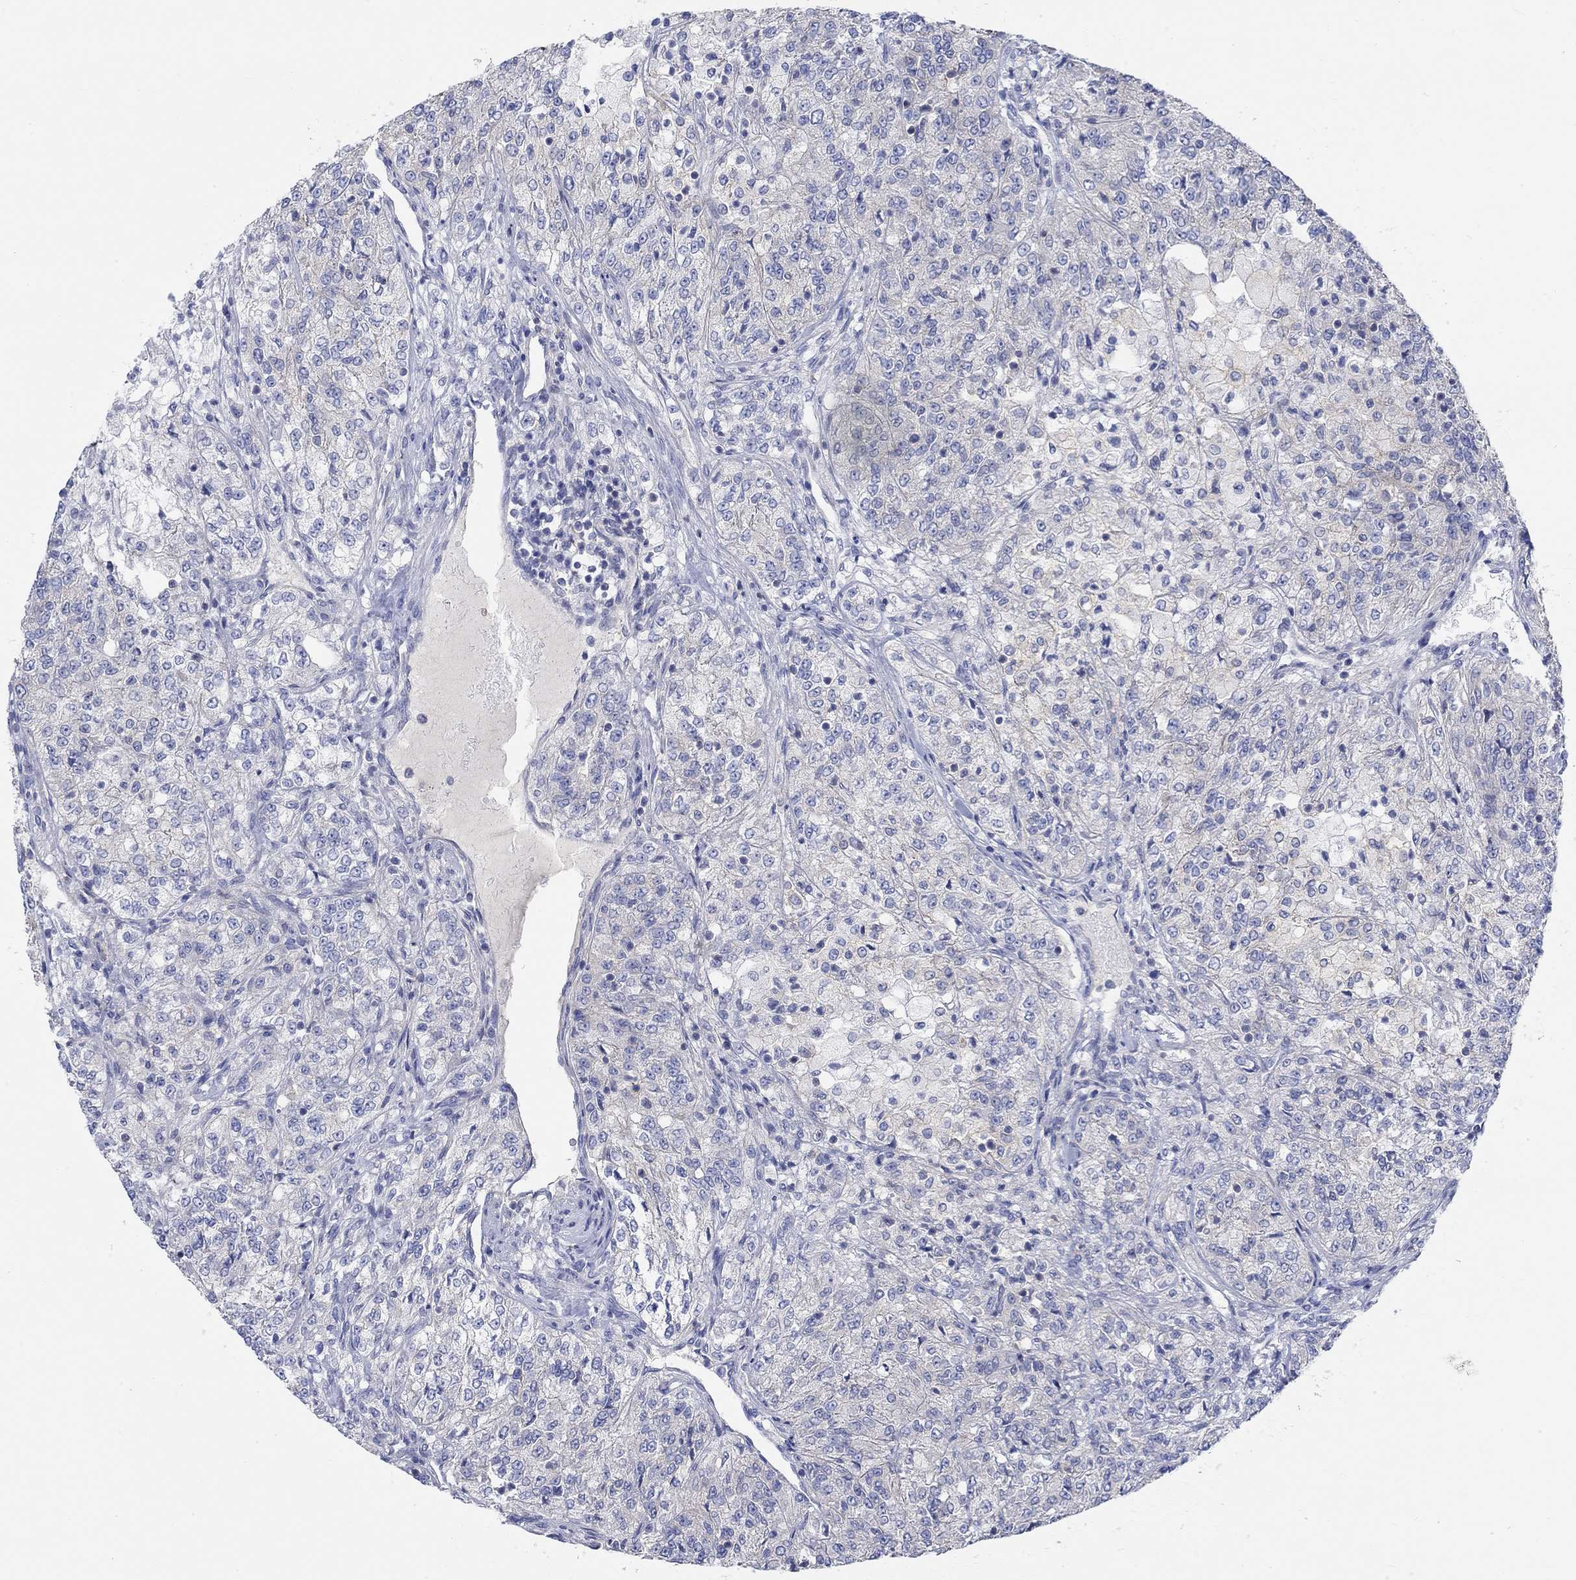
{"staining": {"intensity": "negative", "quantity": "none", "location": "none"}, "tissue": "renal cancer", "cell_type": "Tumor cells", "image_type": "cancer", "snomed": [{"axis": "morphology", "description": "Adenocarcinoma, NOS"}, {"axis": "topography", "description": "Kidney"}], "caption": "Micrograph shows no significant protein positivity in tumor cells of renal adenocarcinoma.", "gene": "NAV3", "patient": {"sex": "female", "age": 63}}